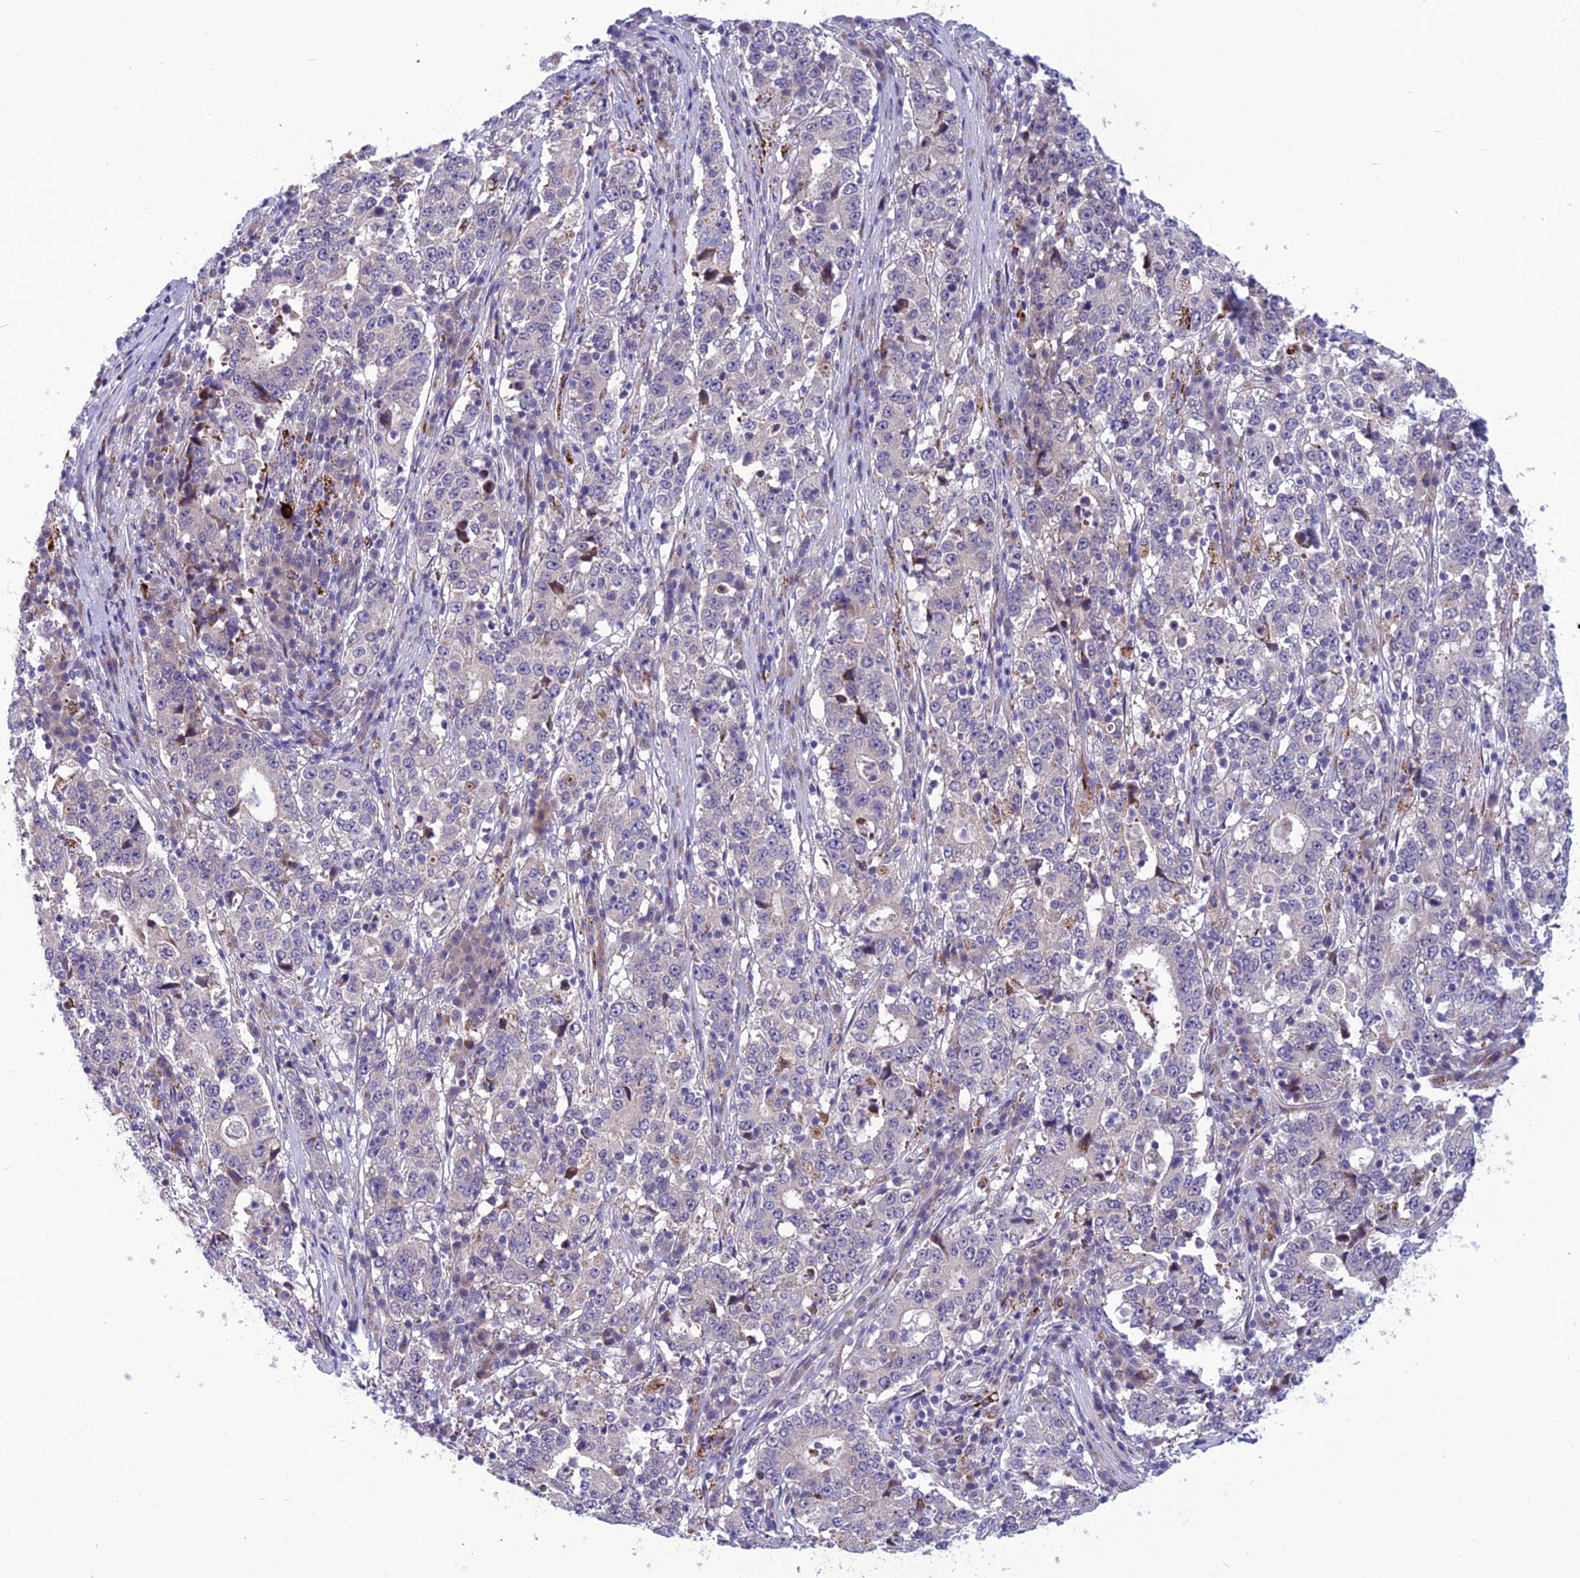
{"staining": {"intensity": "negative", "quantity": "none", "location": "none"}, "tissue": "stomach cancer", "cell_type": "Tumor cells", "image_type": "cancer", "snomed": [{"axis": "morphology", "description": "Adenocarcinoma, NOS"}, {"axis": "topography", "description": "Stomach"}], "caption": "The immunohistochemistry (IHC) micrograph has no significant expression in tumor cells of adenocarcinoma (stomach) tissue.", "gene": "PSMF1", "patient": {"sex": "male", "age": 59}}